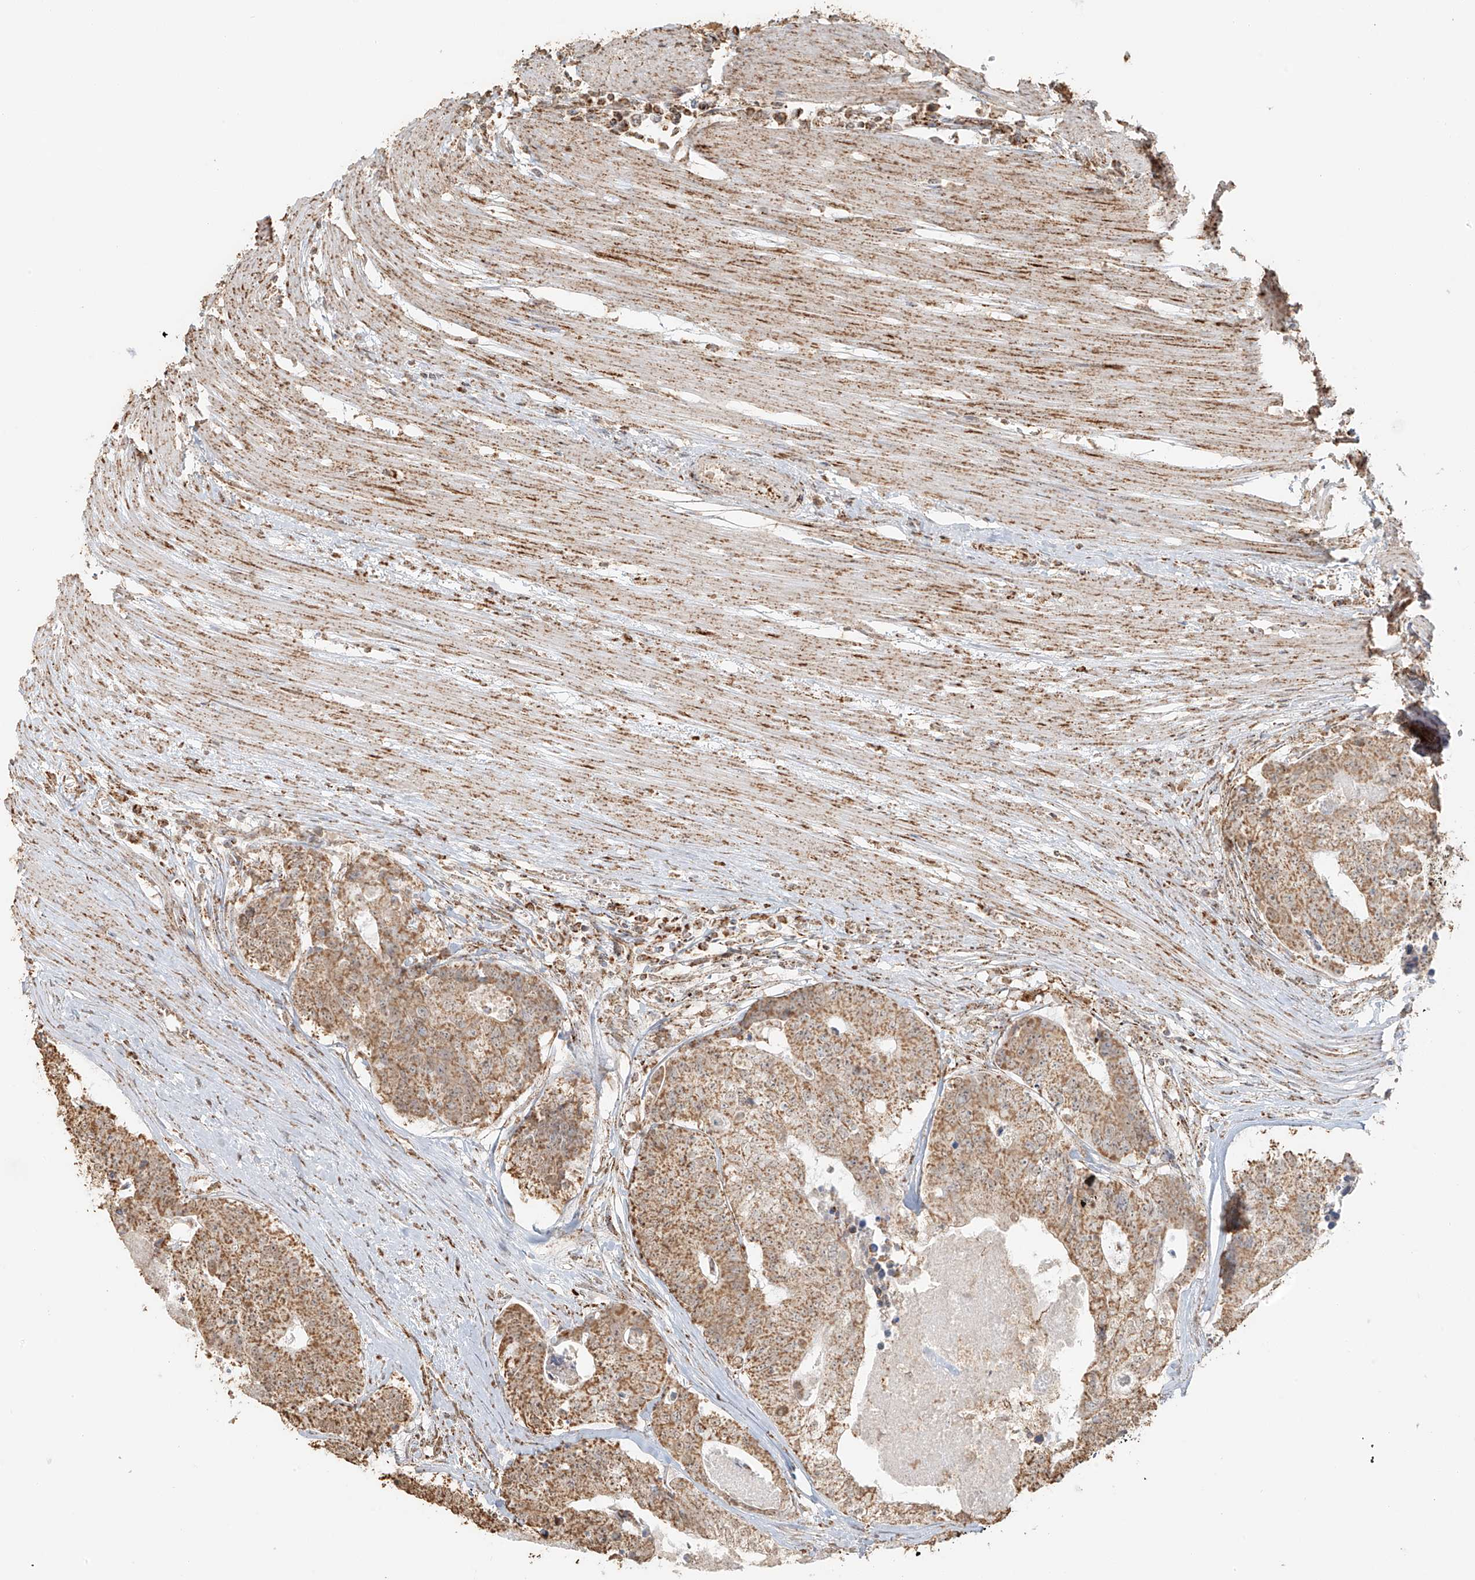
{"staining": {"intensity": "moderate", "quantity": ">75%", "location": "cytoplasmic/membranous"}, "tissue": "colorectal cancer", "cell_type": "Tumor cells", "image_type": "cancer", "snomed": [{"axis": "morphology", "description": "Adenocarcinoma, NOS"}, {"axis": "topography", "description": "Colon"}], "caption": "Immunohistochemistry of colorectal cancer (adenocarcinoma) demonstrates medium levels of moderate cytoplasmic/membranous staining in about >75% of tumor cells.", "gene": "MIPEP", "patient": {"sex": "female", "age": 67}}